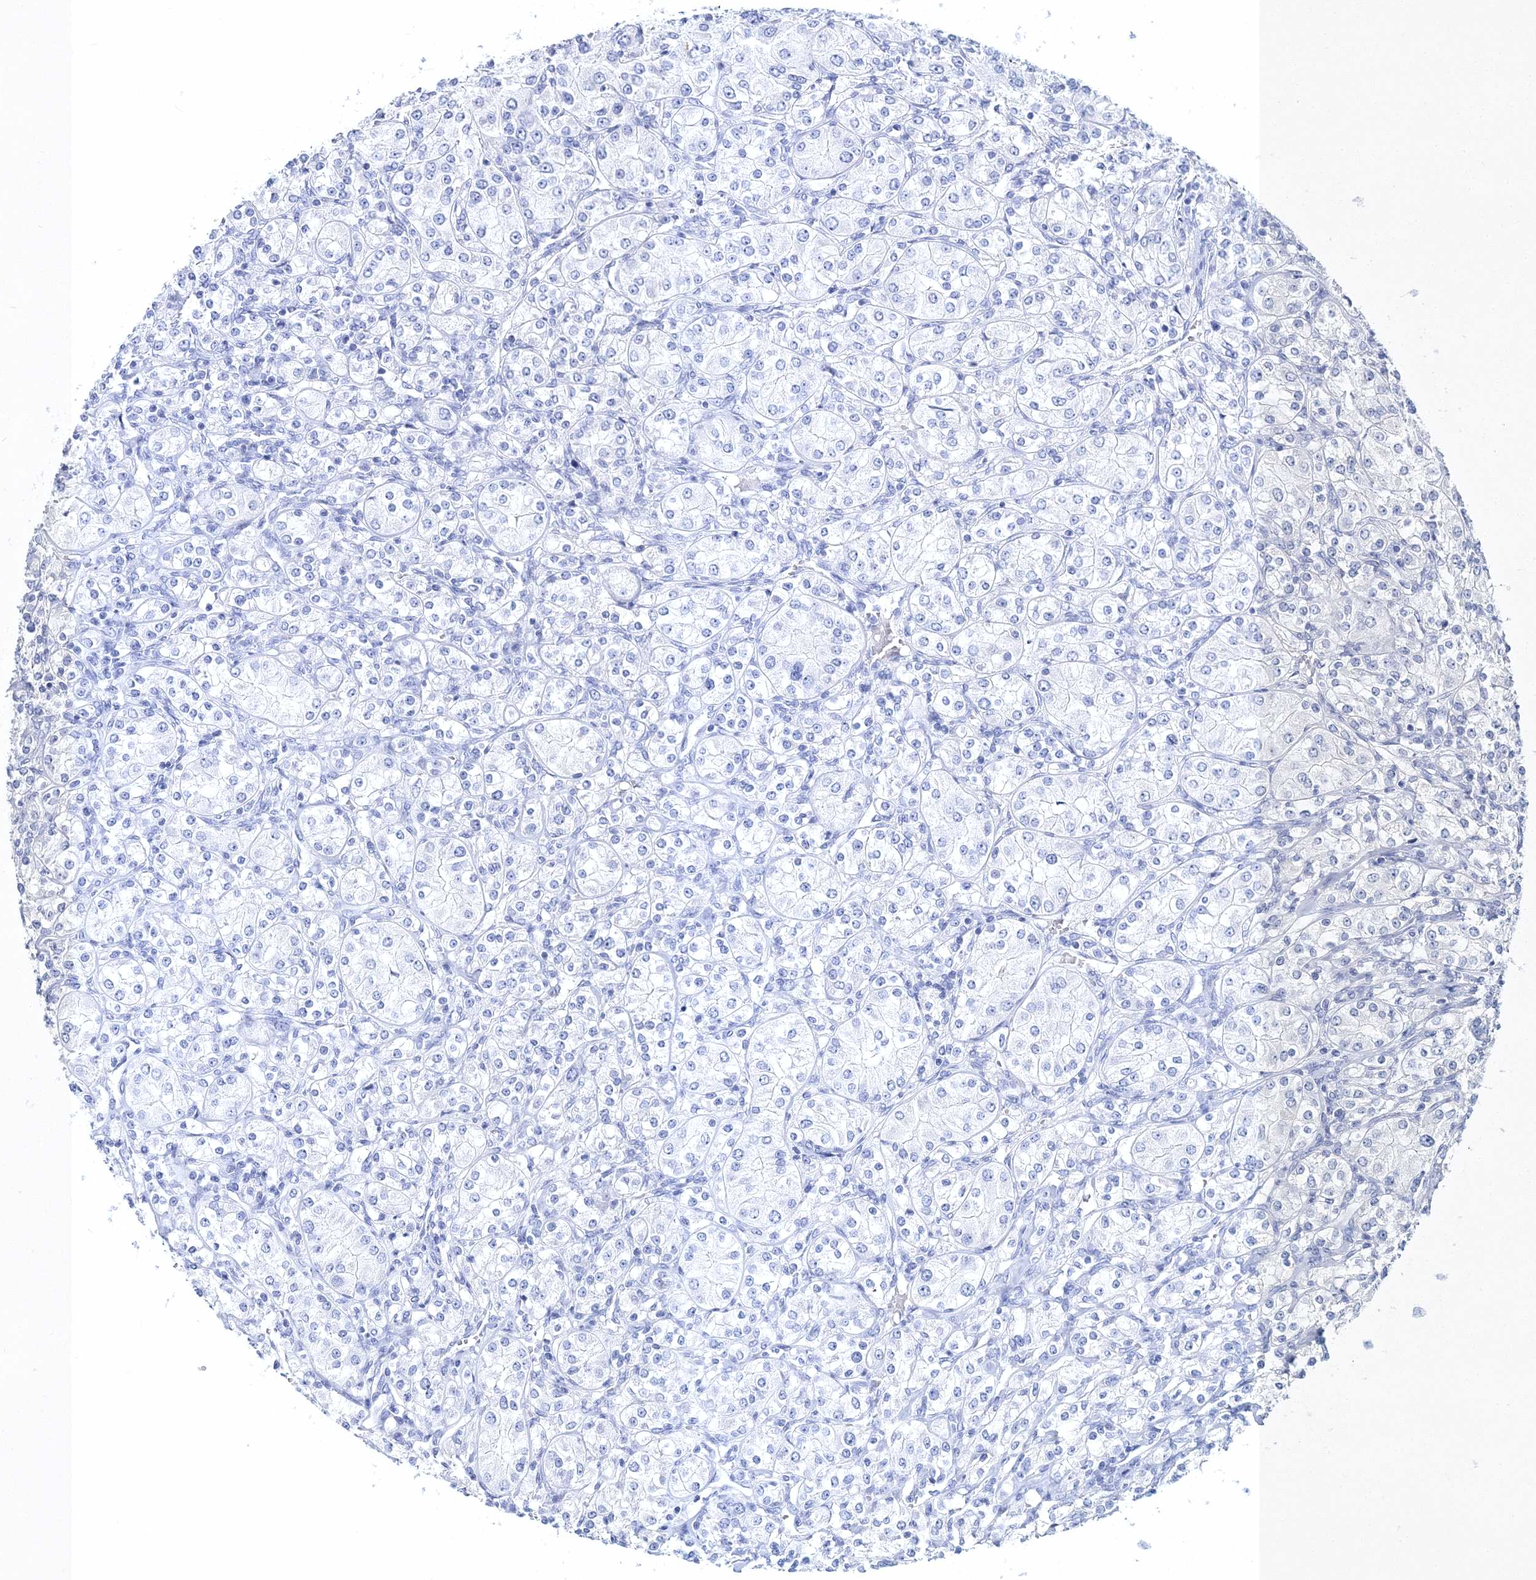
{"staining": {"intensity": "negative", "quantity": "none", "location": "none"}, "tissue": "renal cancer", "cell_type": "Tumor cells", "image_type": "cancer", "snomed": [{"axis": "morphology", "description": "Adenocarcinoma, NOS"}, {"axis": "topography", "description": "Kidney"}], "caption": "DAB immunohistochemical staining of human renal cancer displays no significant positivity in tumor cells.", "gene": "MYOZ2", "patient": {"sex": "male", "age": 77}}